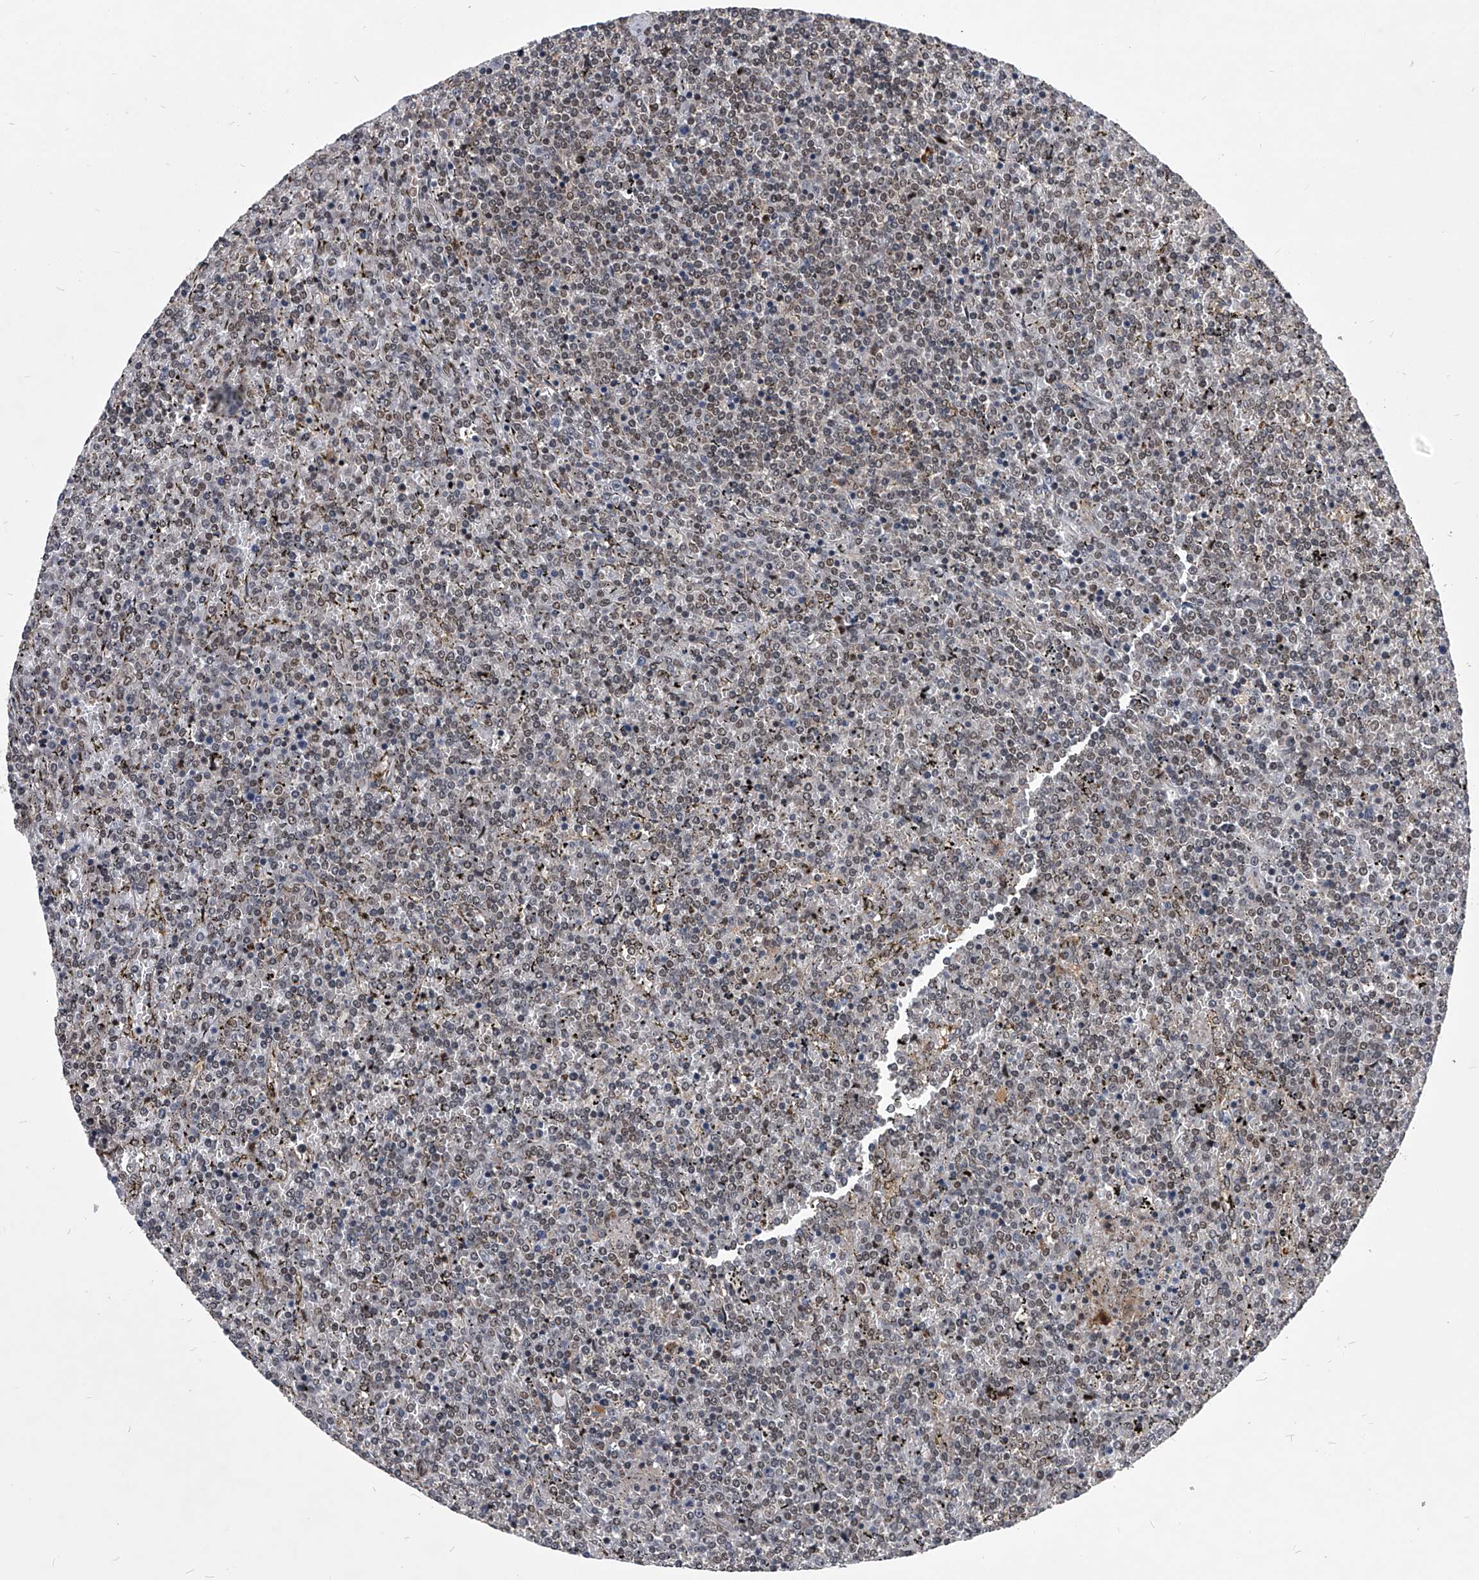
{"staining": {"intensity": "weak", "quantity": "25%-75%", "location": "nuclear"}, "tissue": "lymphoma", "cell_type": "Tumor cells", "image_type": "cancer", "snomed": [{"axis": "morphology", "description": "Malignant lymphoma, non-Hodgkin's type, Low grade"}, {"axis": "topography", "description": "Spleen"}], "caption": "Human low-grade malignant lymphoma, non-Hodgkin's type stained with a protein marker shows weak staining in tumor cells.", "gene": "CMTR1", "patient": {"sex": "female", "age": 19}}